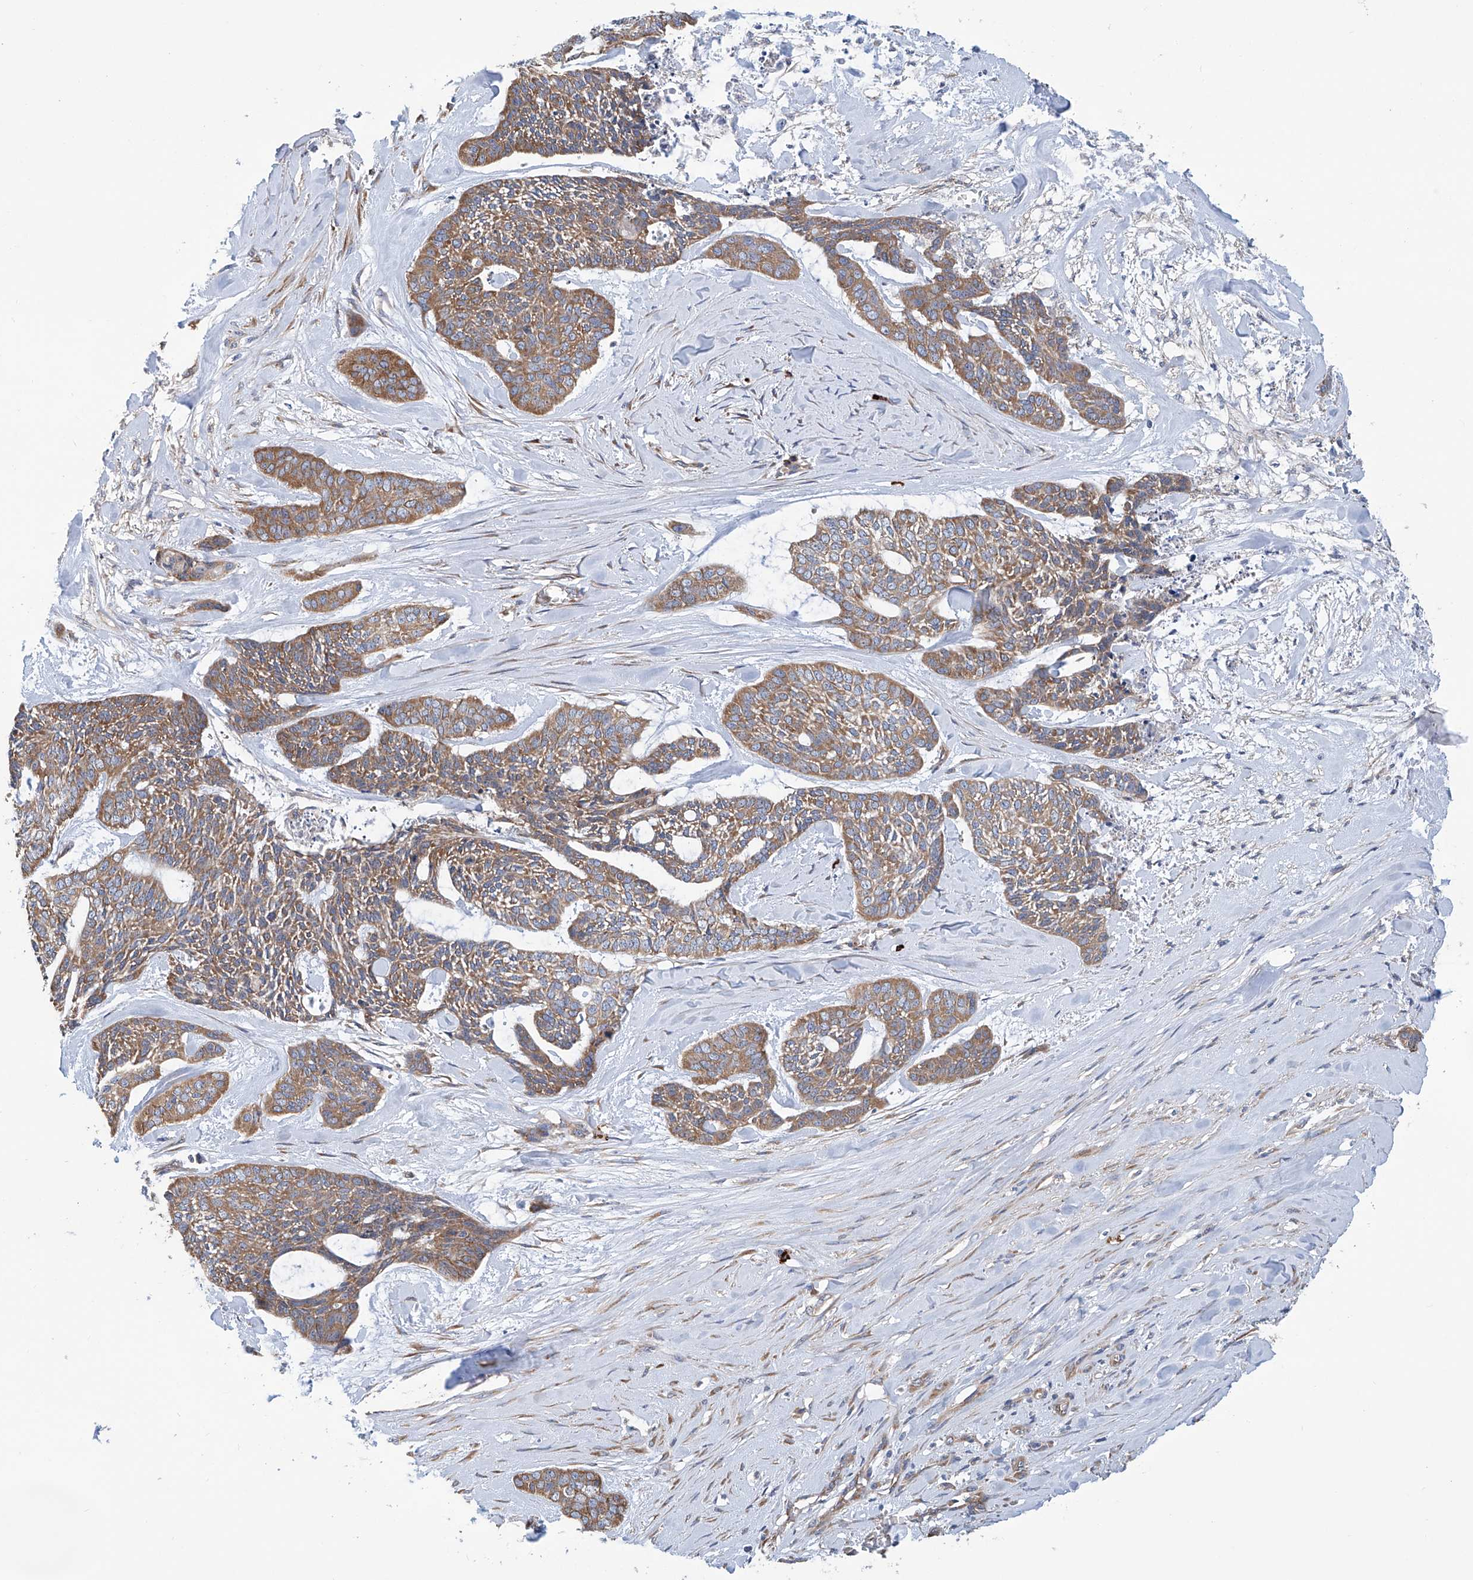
{"staining": {"intensity": "moderate", "quantity": ">75%", "location": "cytoplasmic/membranous"}, "tissue": "skin cancer", "cell_type": "Tumor cells", "image_type": "cancer", "snomed": [{"axis": "morphology", "description": "Basal cell carcinoma"}, {"axis": "topography", "description": "Skin"}], "caption": "Skin cancer (basal cell carcinoma) stained with a protein marker displays moderate staining in tumor cells.", "gene": "SENP2", "patient": {"sex": "female", "age": 64}}